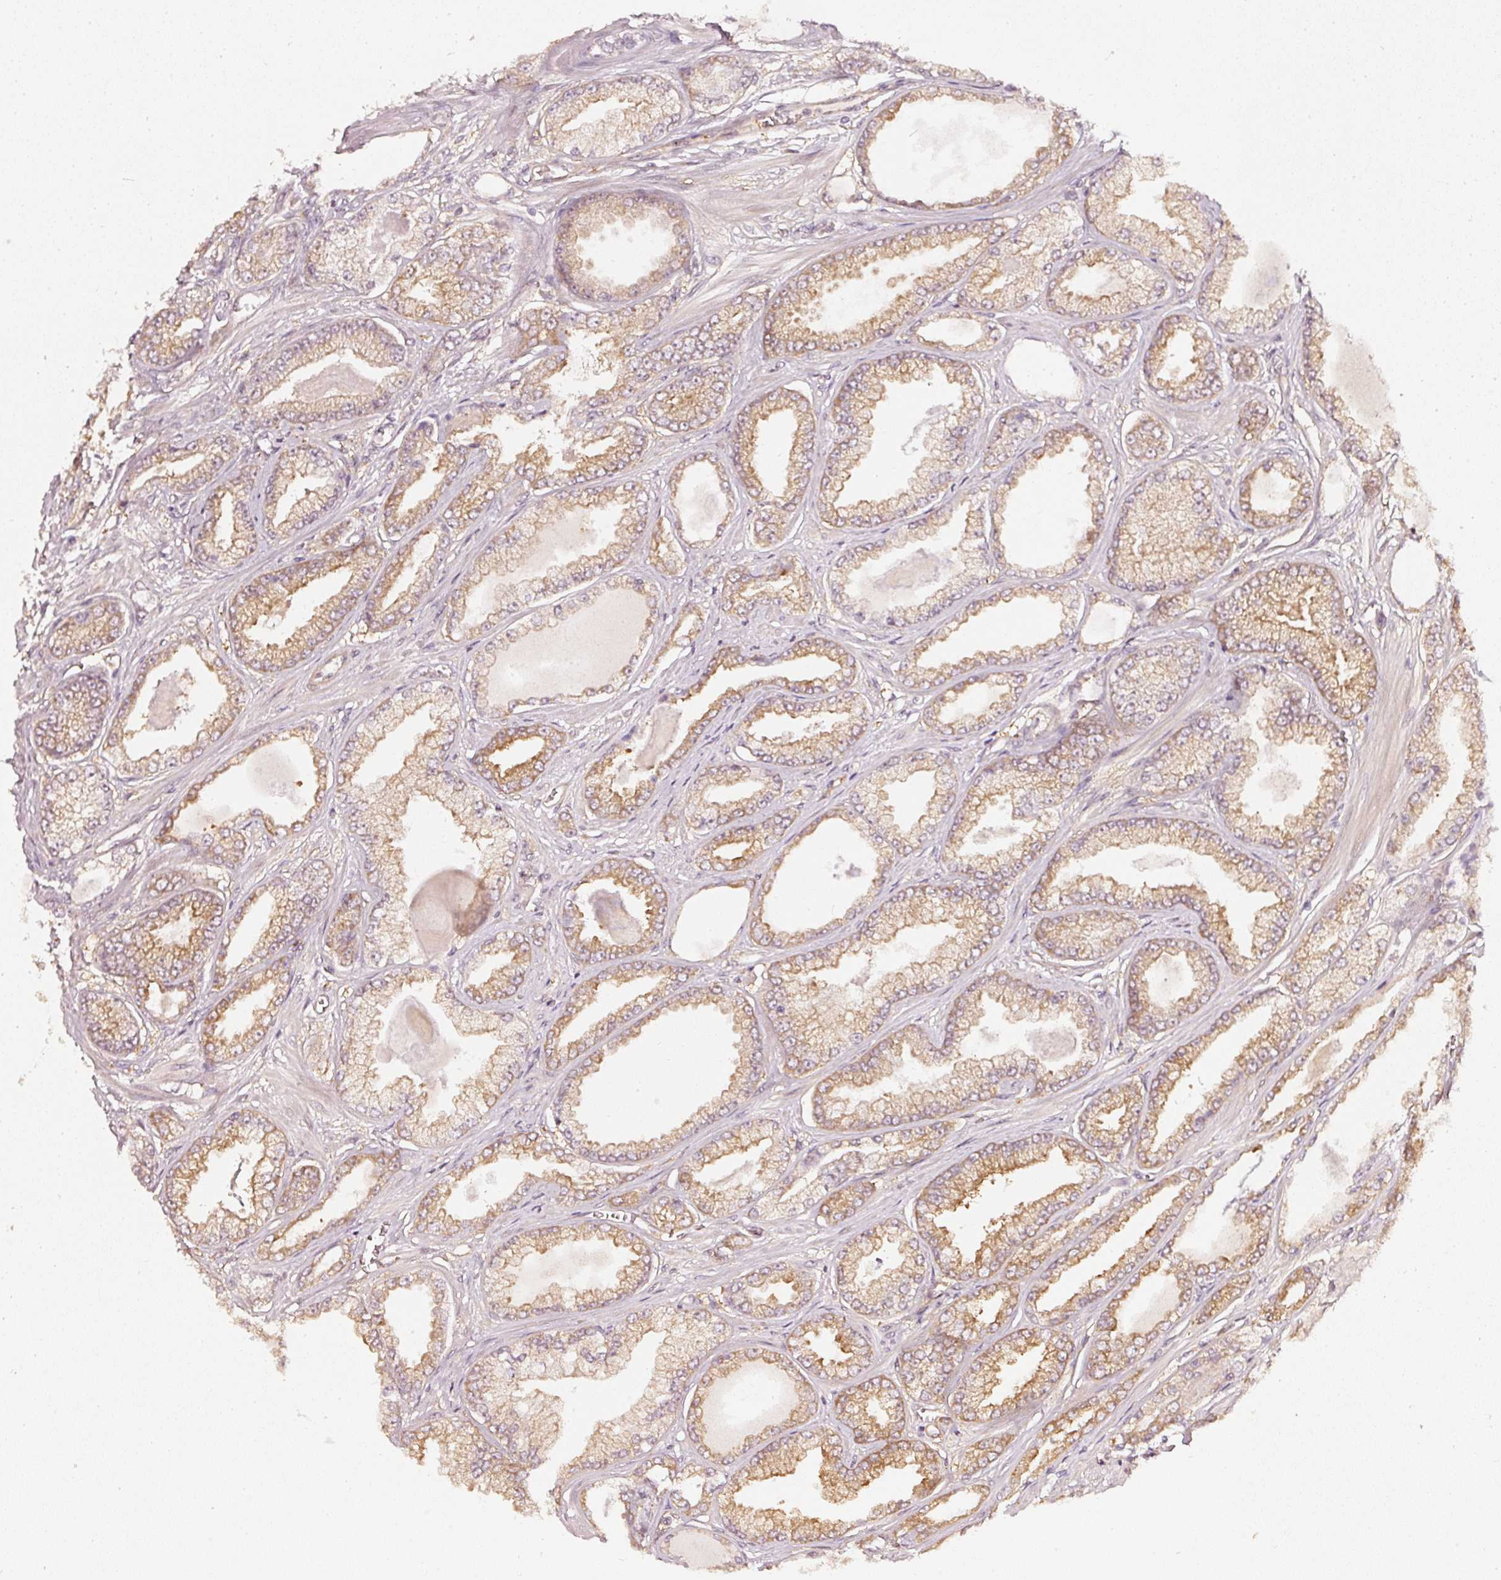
{"staining": {"intensity": "moderate", "quantity": "25%-75%", "location": "cytoplasmic/membranous"}, "tissue": "prostate cancer", "cell_type": "Tumor cells", "image_type": "cancer", "snomed": [{"axis": "morphology", "description": "Adenocarcinoma, Low grade"}, {"axis": "topography", "description": "Prostate"}], "caption": "A brown stain highlights moderate cytoplasmic/membranous expression of a protein in human prostate adenocarcinoma (low-grade) tumor cells.", "gene": "ASMTL", "patient": {"sex": "male", "age": 64}}